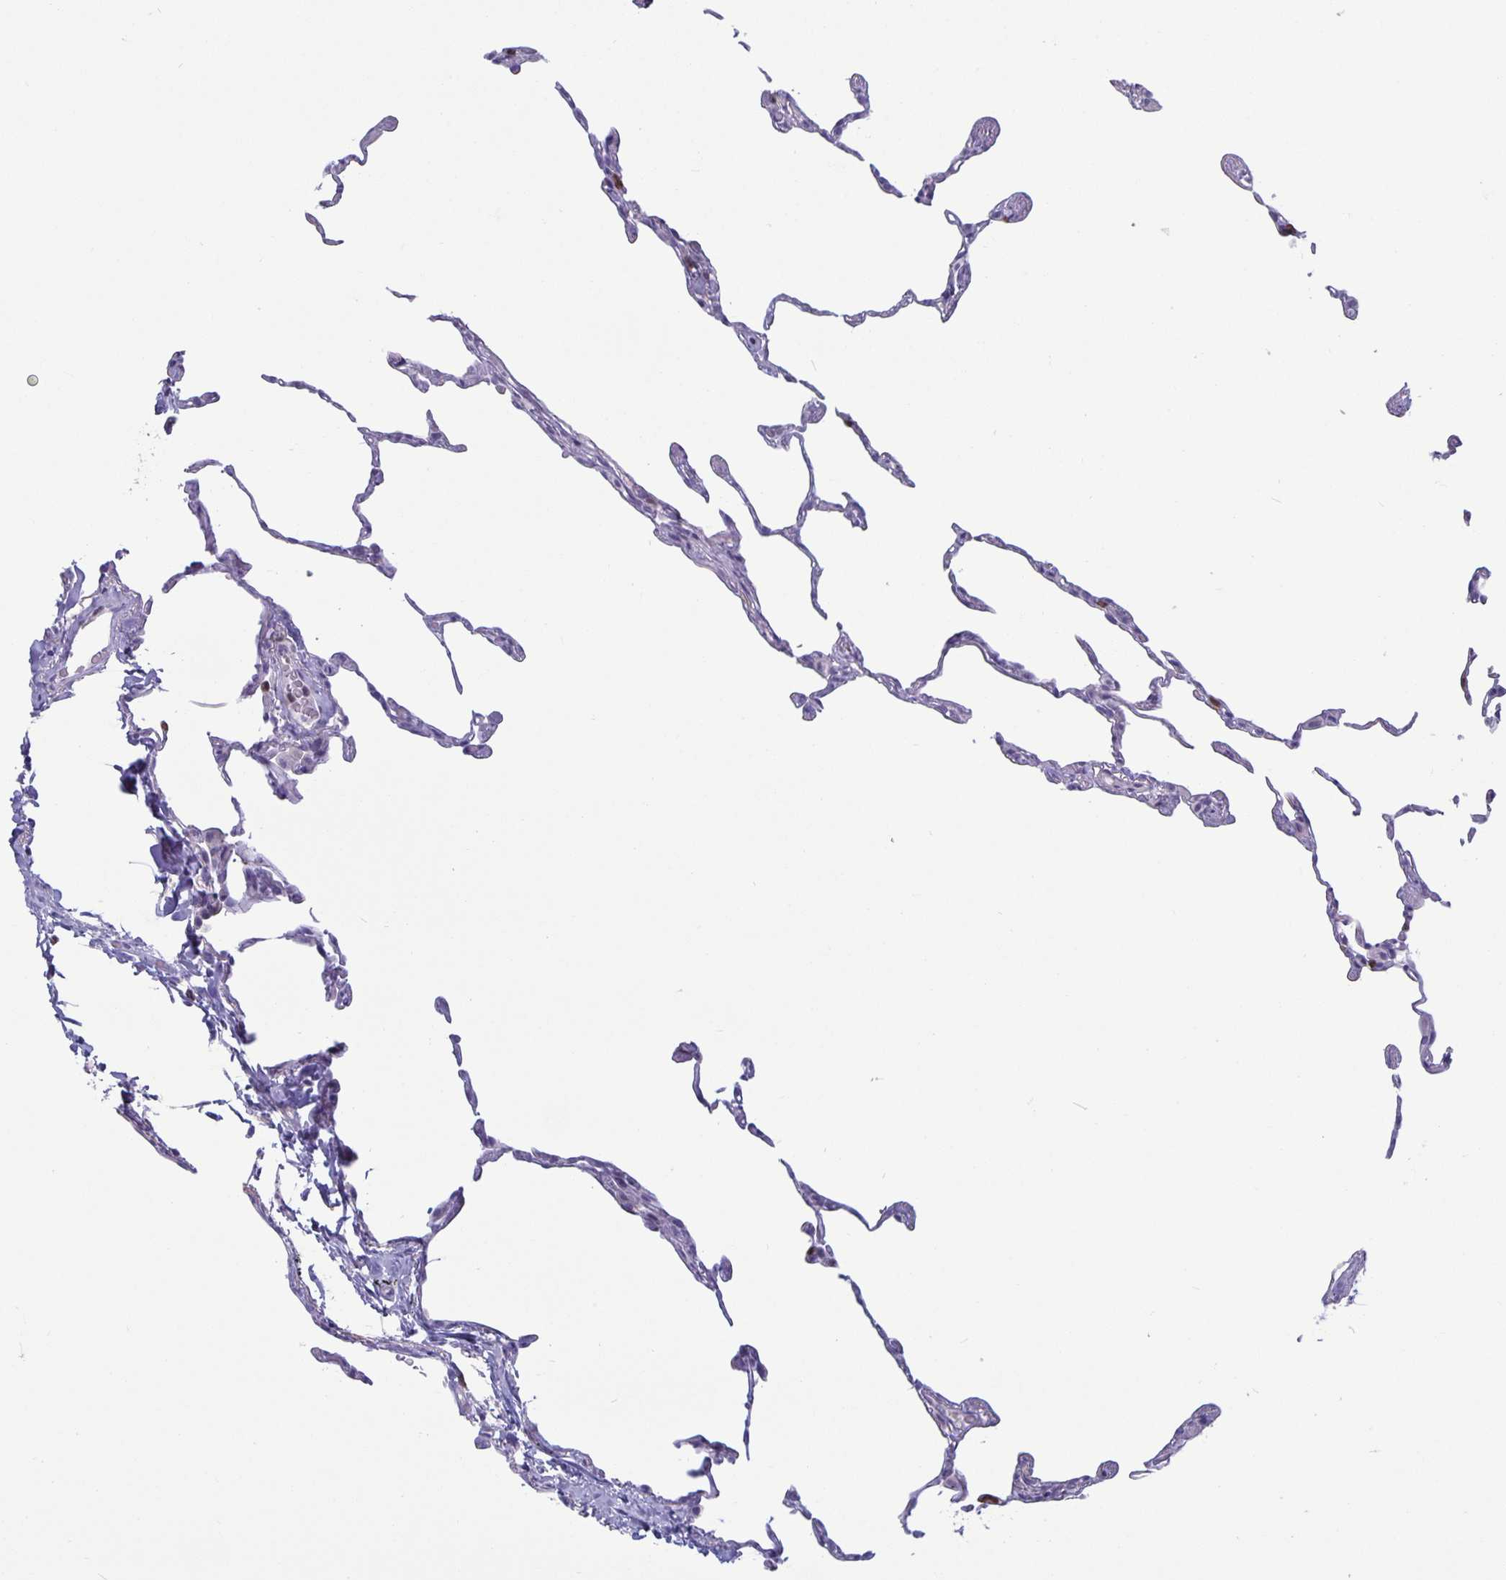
{"staining": {"intensity": "negative", "quantity": "none", "location": "none"}, "tissue": "lung", "cell_type": "Alveolar cells", "image_type": "normal", "snomed": [{"axis": "morphology", "description": "Normal tissue, NOS"}, {"axis": "topography", "description": "Lung"}], "caption": "The micrograph reveals no significant staining in alveolar cells of lung. (DAB (3,3'-diaminobenzidine) immunohistochemistry, high magnification).", "gene": "PLCB3", "patient": {"sex": "female", "age": 57}}